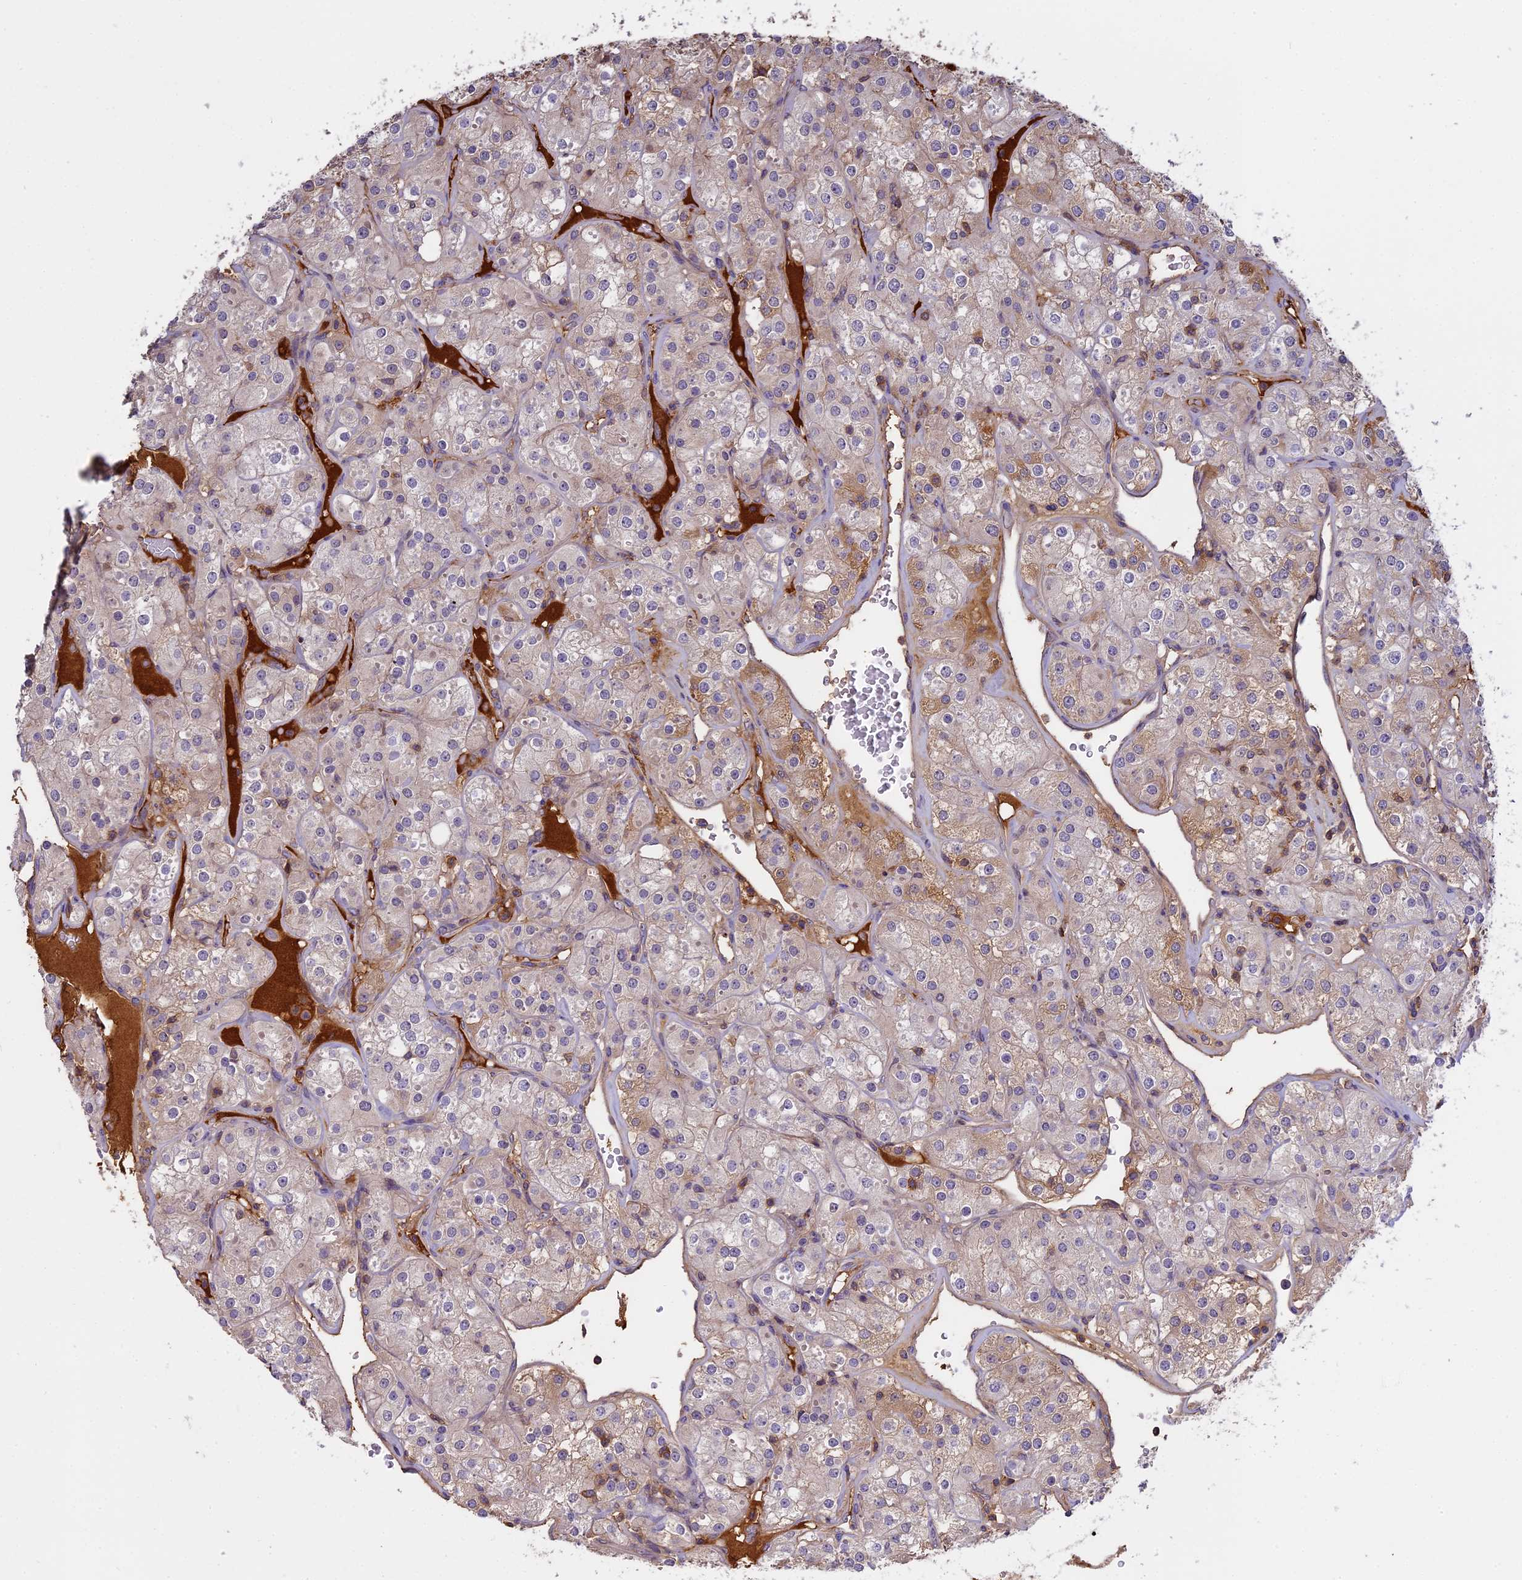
{"staining": {"intensity": "moderate", "quantity": "<25%", "location": "cytoplasmic/membranous"}, "tissue": "renal cancer", "cell_type": "Tumor cells", "image_type": "cancer", "snomed": [{"axis": "morphology", "description": "Adenocarcinoma, NOS"}, {"axis": "topography", "description": "Kidney"}], "caption": "Human renal cancer (adenocarcinoma) stained for a protein (brown) demonstrates moderate cytoplasmic/membranous positive positivity in approximately <25% of tumor cells.", "gene": "CFAP119", "patient": {"sex": "male", "age": 77}}